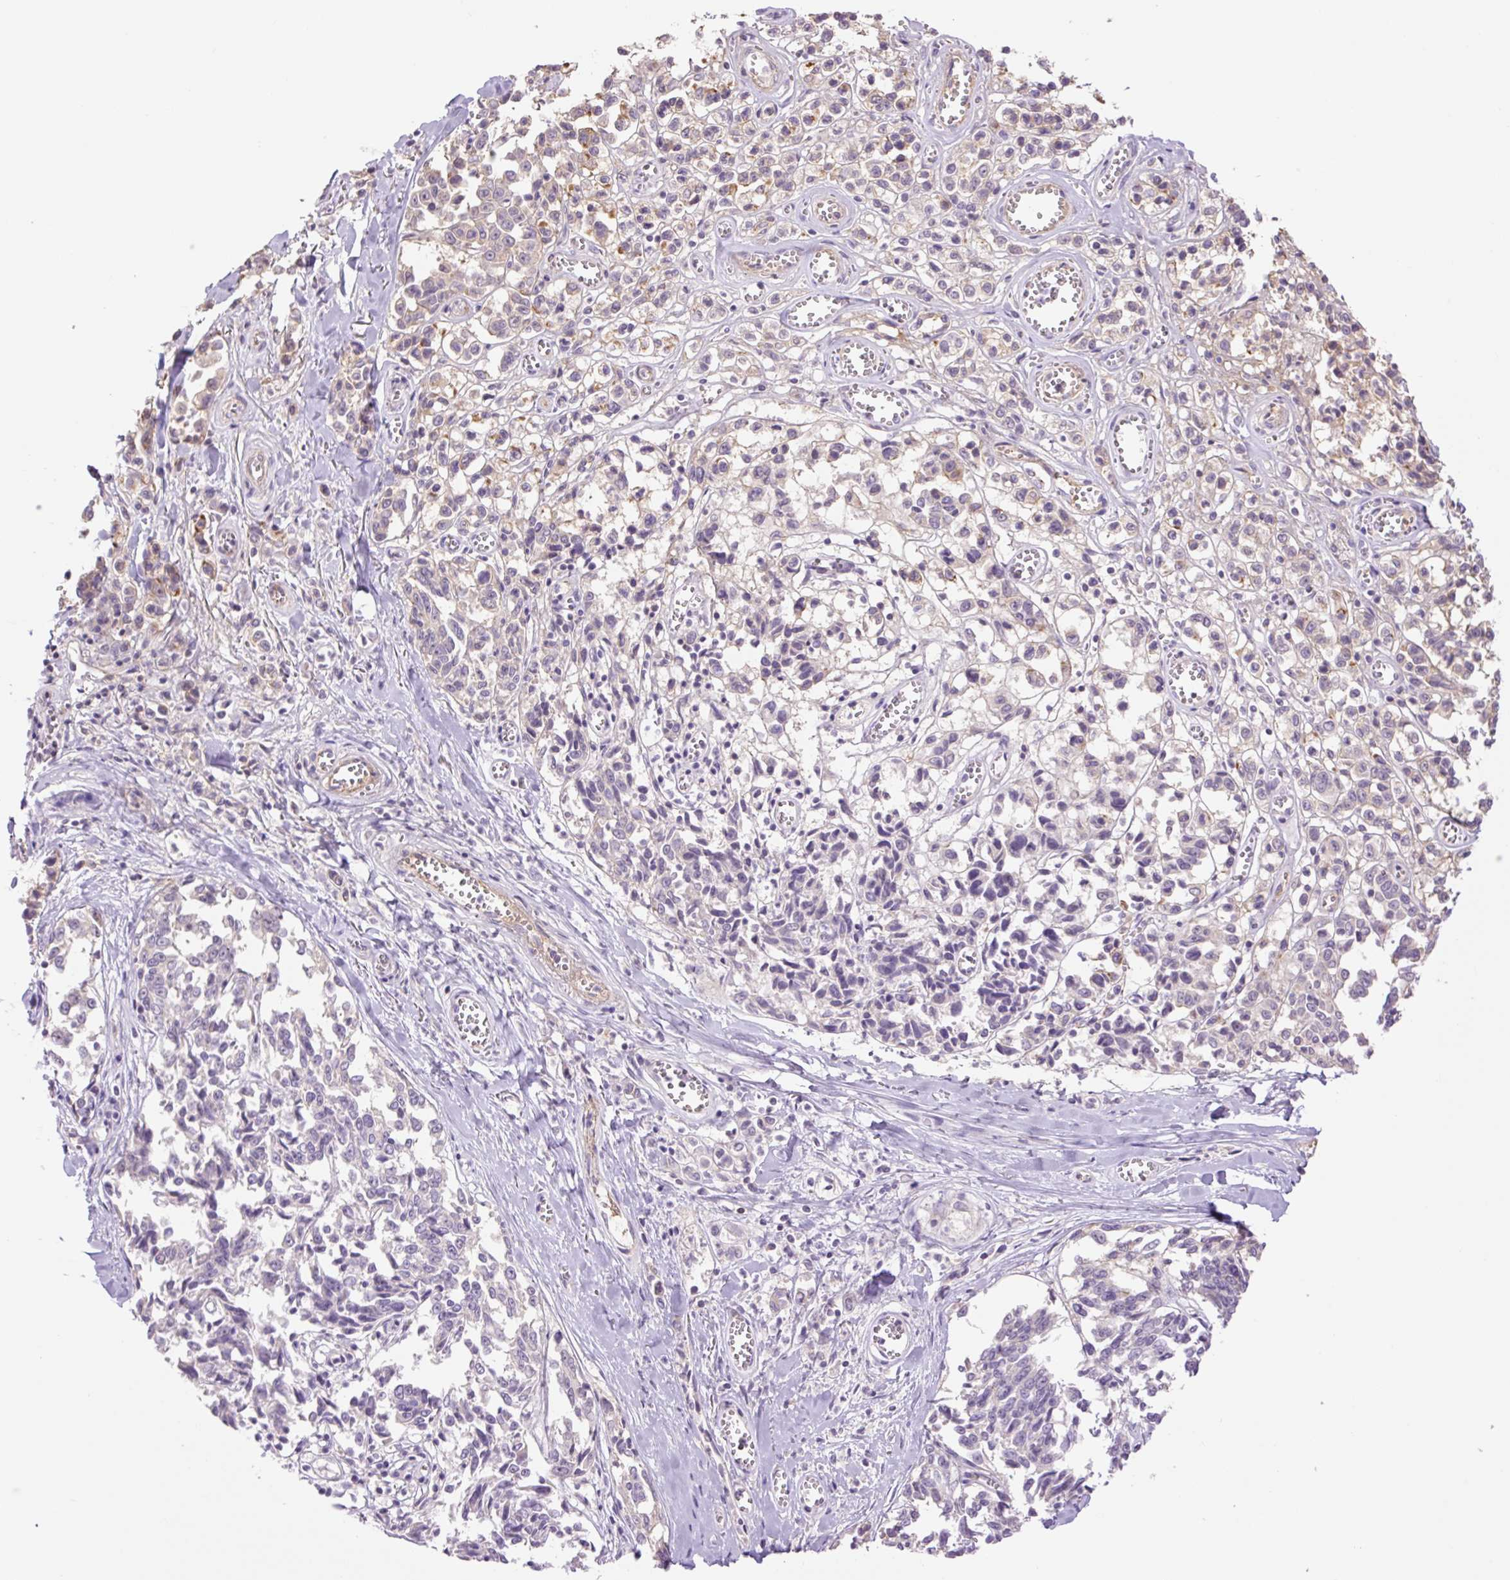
{"staining": {"intensity": "weak", "quantity": "<25%", "location": "cytoplasmic/membranous"}, "tissue": "melanoma", "cell_type": "Tumor cells", "image_type": "cancer", "snomed": [{"axis": "morphology", "description": "Malignant melanoma, NOS"}, {"axis": "topography", "description": "Skin"}], "caption": "Tumor cells are negative for brown protein staining in melanoma.", "gene": "GRID2", "patient": {"sex": "female", "age": 64}}